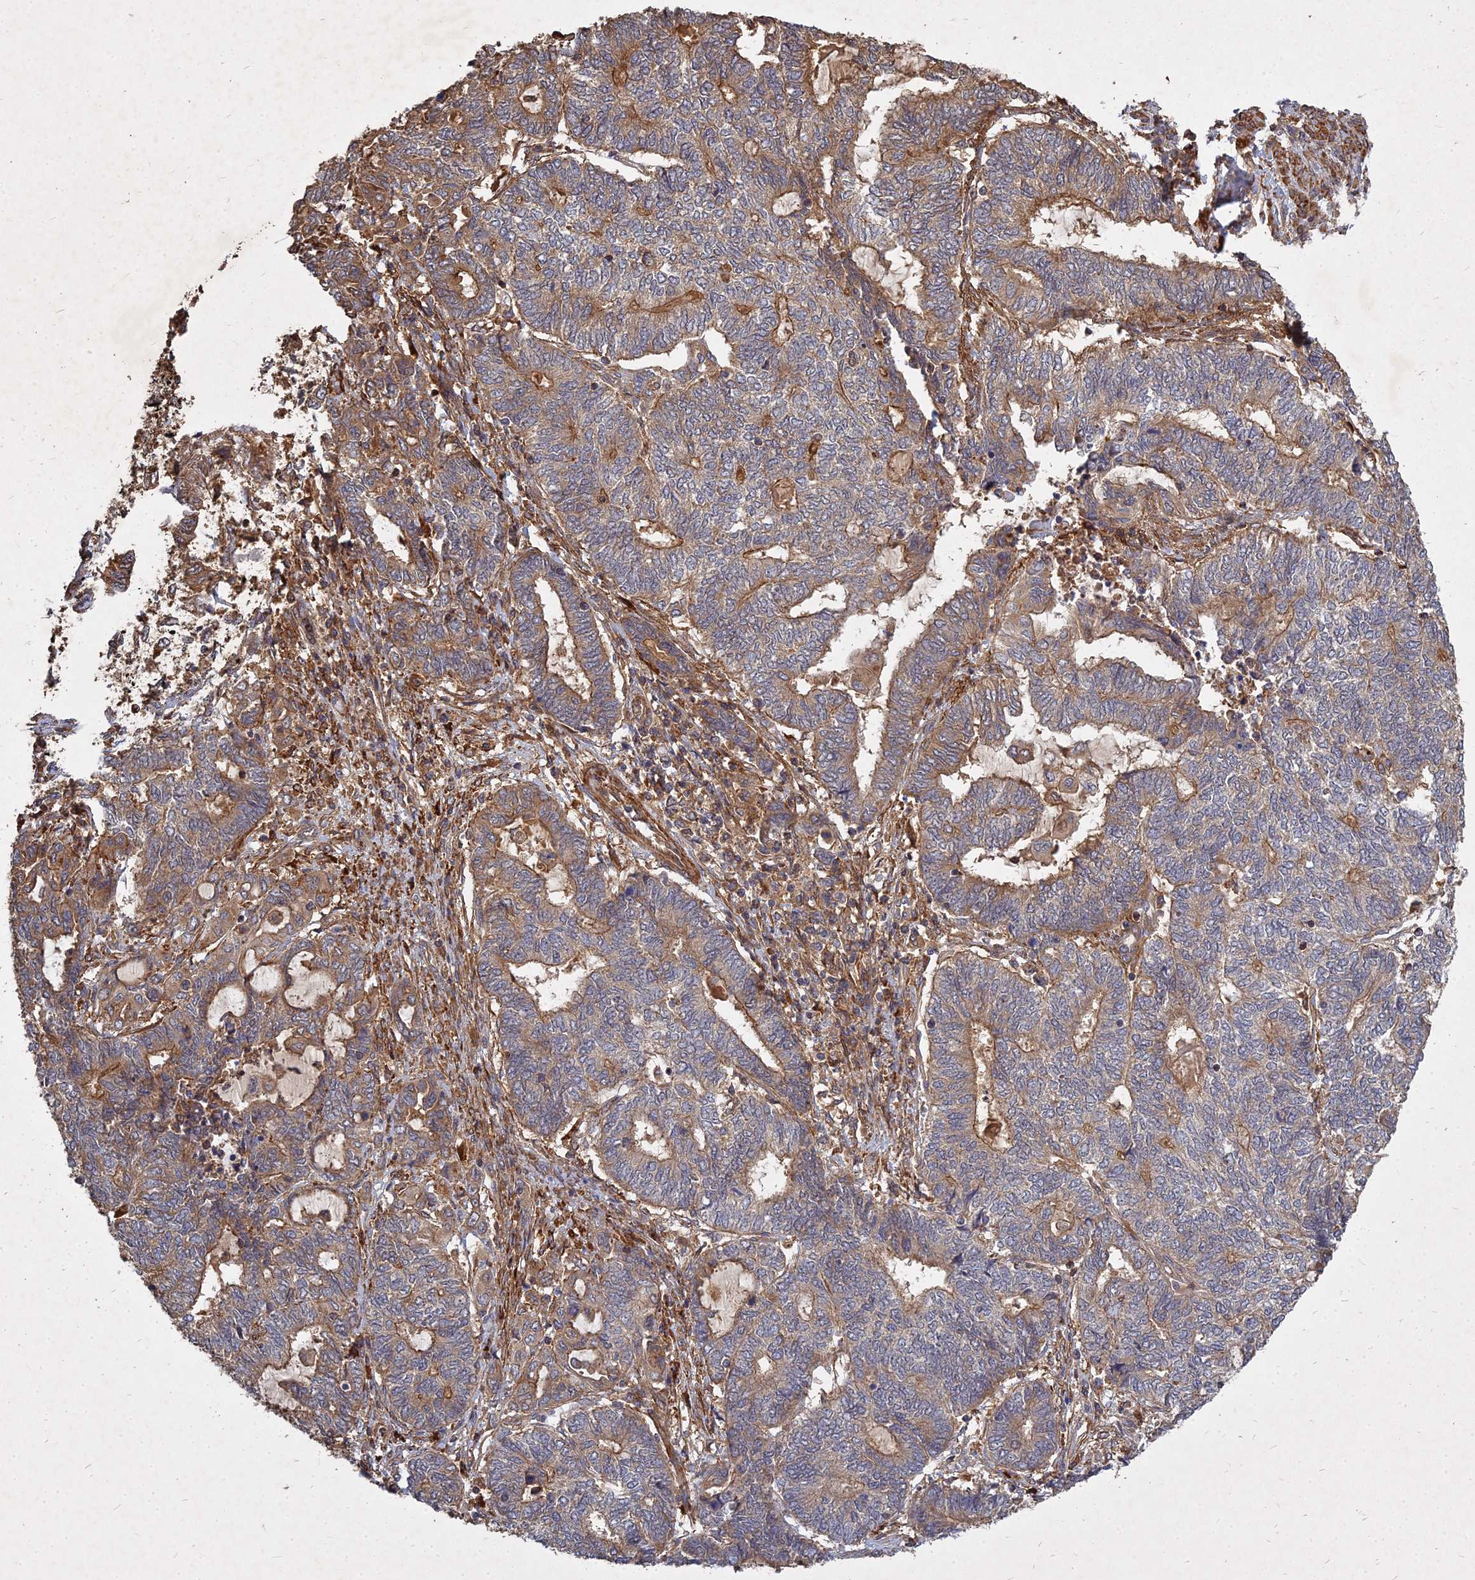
{"staining": {"intensity": "moderate", "quantity": ">75%", "location": "cytoplasmic/membranous"}, "tissue": "endometrial cancer", "cell_type": "Tumor cells", "image_type": "cancer", "snomed": [{"axis": "morphology", "description": "Adenocarcinoma, NOS"}, {"axis": "topography", "description": "Uterus"}, {"axis": "topography", "description": "Endometrium"}], "caption": "Tumor cells display medium levels of moderate cytoplasmic/membranous expression in approximately >75% of cells in human endometrial cancer. Immunohistochemistry (ihc) stains the protein in brown and the nuclei are stained blue.", "gene": "UBE2W", "patient": {"sex": "female", "age": 70}}